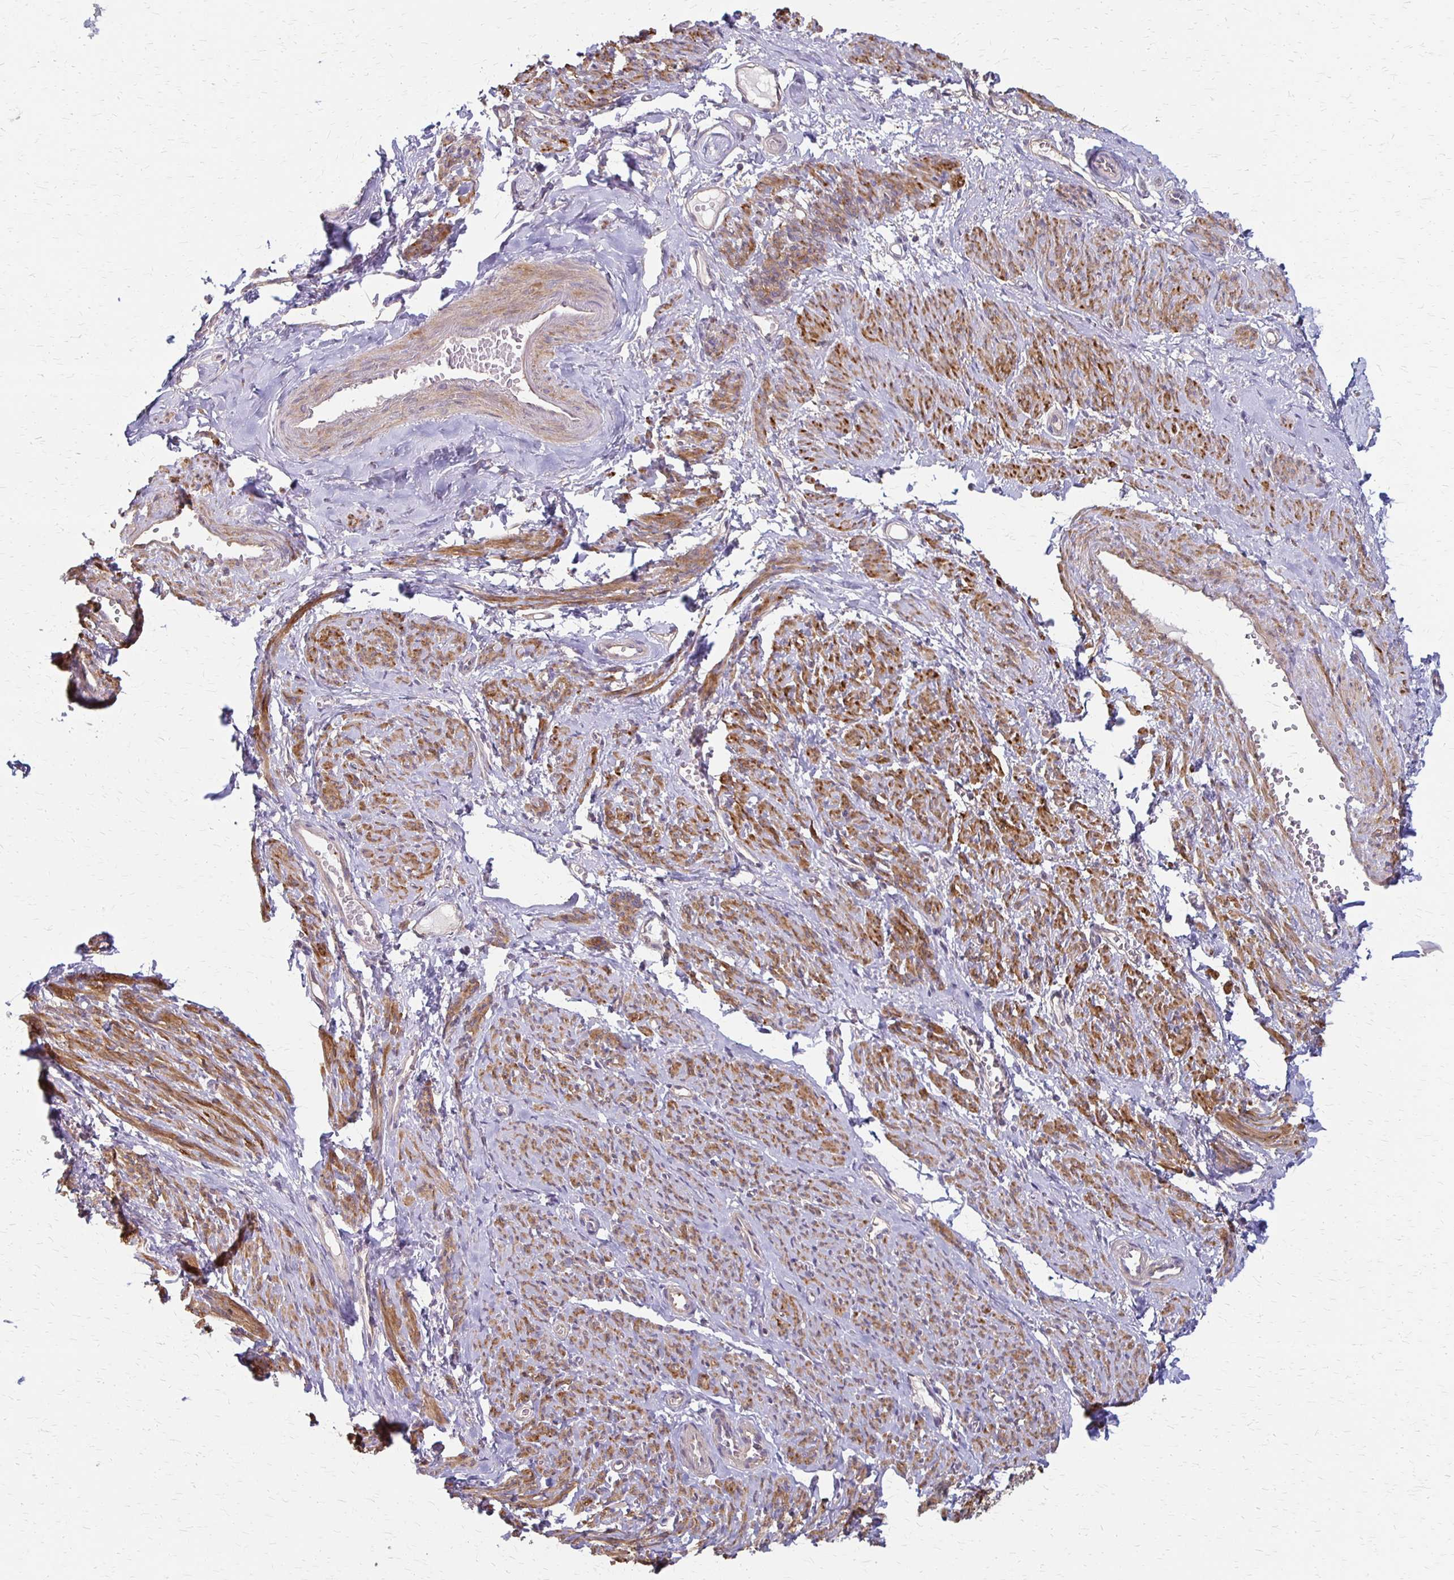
{"staining": {"intensity": "strong", "quantity": ">75%", "location": "cytoplasmic/membranous"}, "tissue": "smooth muscle", "cell_type": "Smooth muscle cells", "image_type": "normal", "snomed": [{"axis": "morphology", "description": "Normal tissue, NOS"}, {"axis": "topography", "description": "Smooth muscle"}], "caption": "This image demonstrates IHC staining of benign smooth muscle, with high strong cytoplasmic/membranous positivity in approximately >75% of smooth muscle cells.", "gene": "CFL2", "patient": {"sex": "female", "age": 65}}